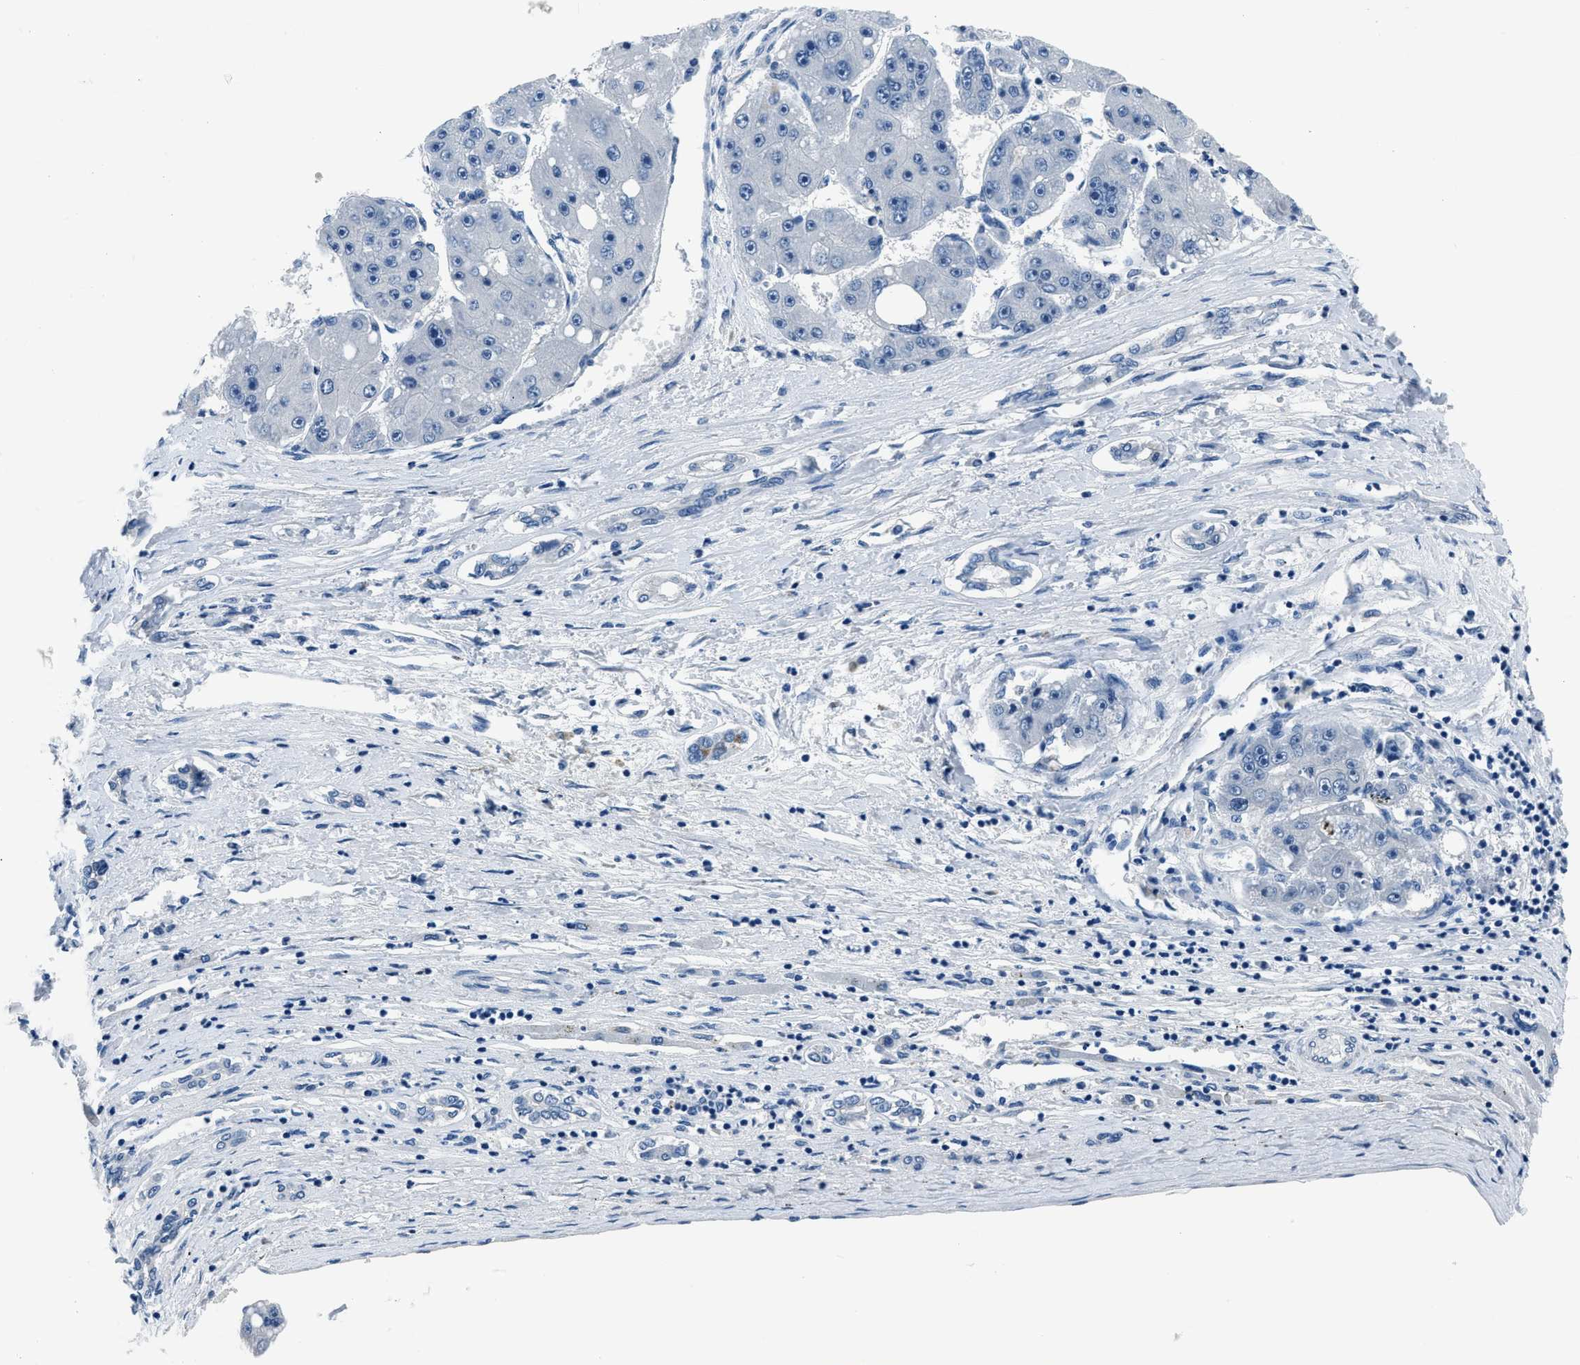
{"staining": {"intensity": "negative", "quantity": "none", "location": "none"}, "tissue": "liver cancer", "cell_type": "Tumor cells", "image_type": "cancer", "snomed": [{"axis": "morphology", "description": "Carcinoma, Hepatocellular, NOS"}, {"axis": "topography", "description": "Liver"}], "caption": "Liver cancer stained for a protein using immunohistochemistry (IHC) shows no staining tumor cells.", "gene": "GJA3", "patient": {"sex": "female", "age": 61}}